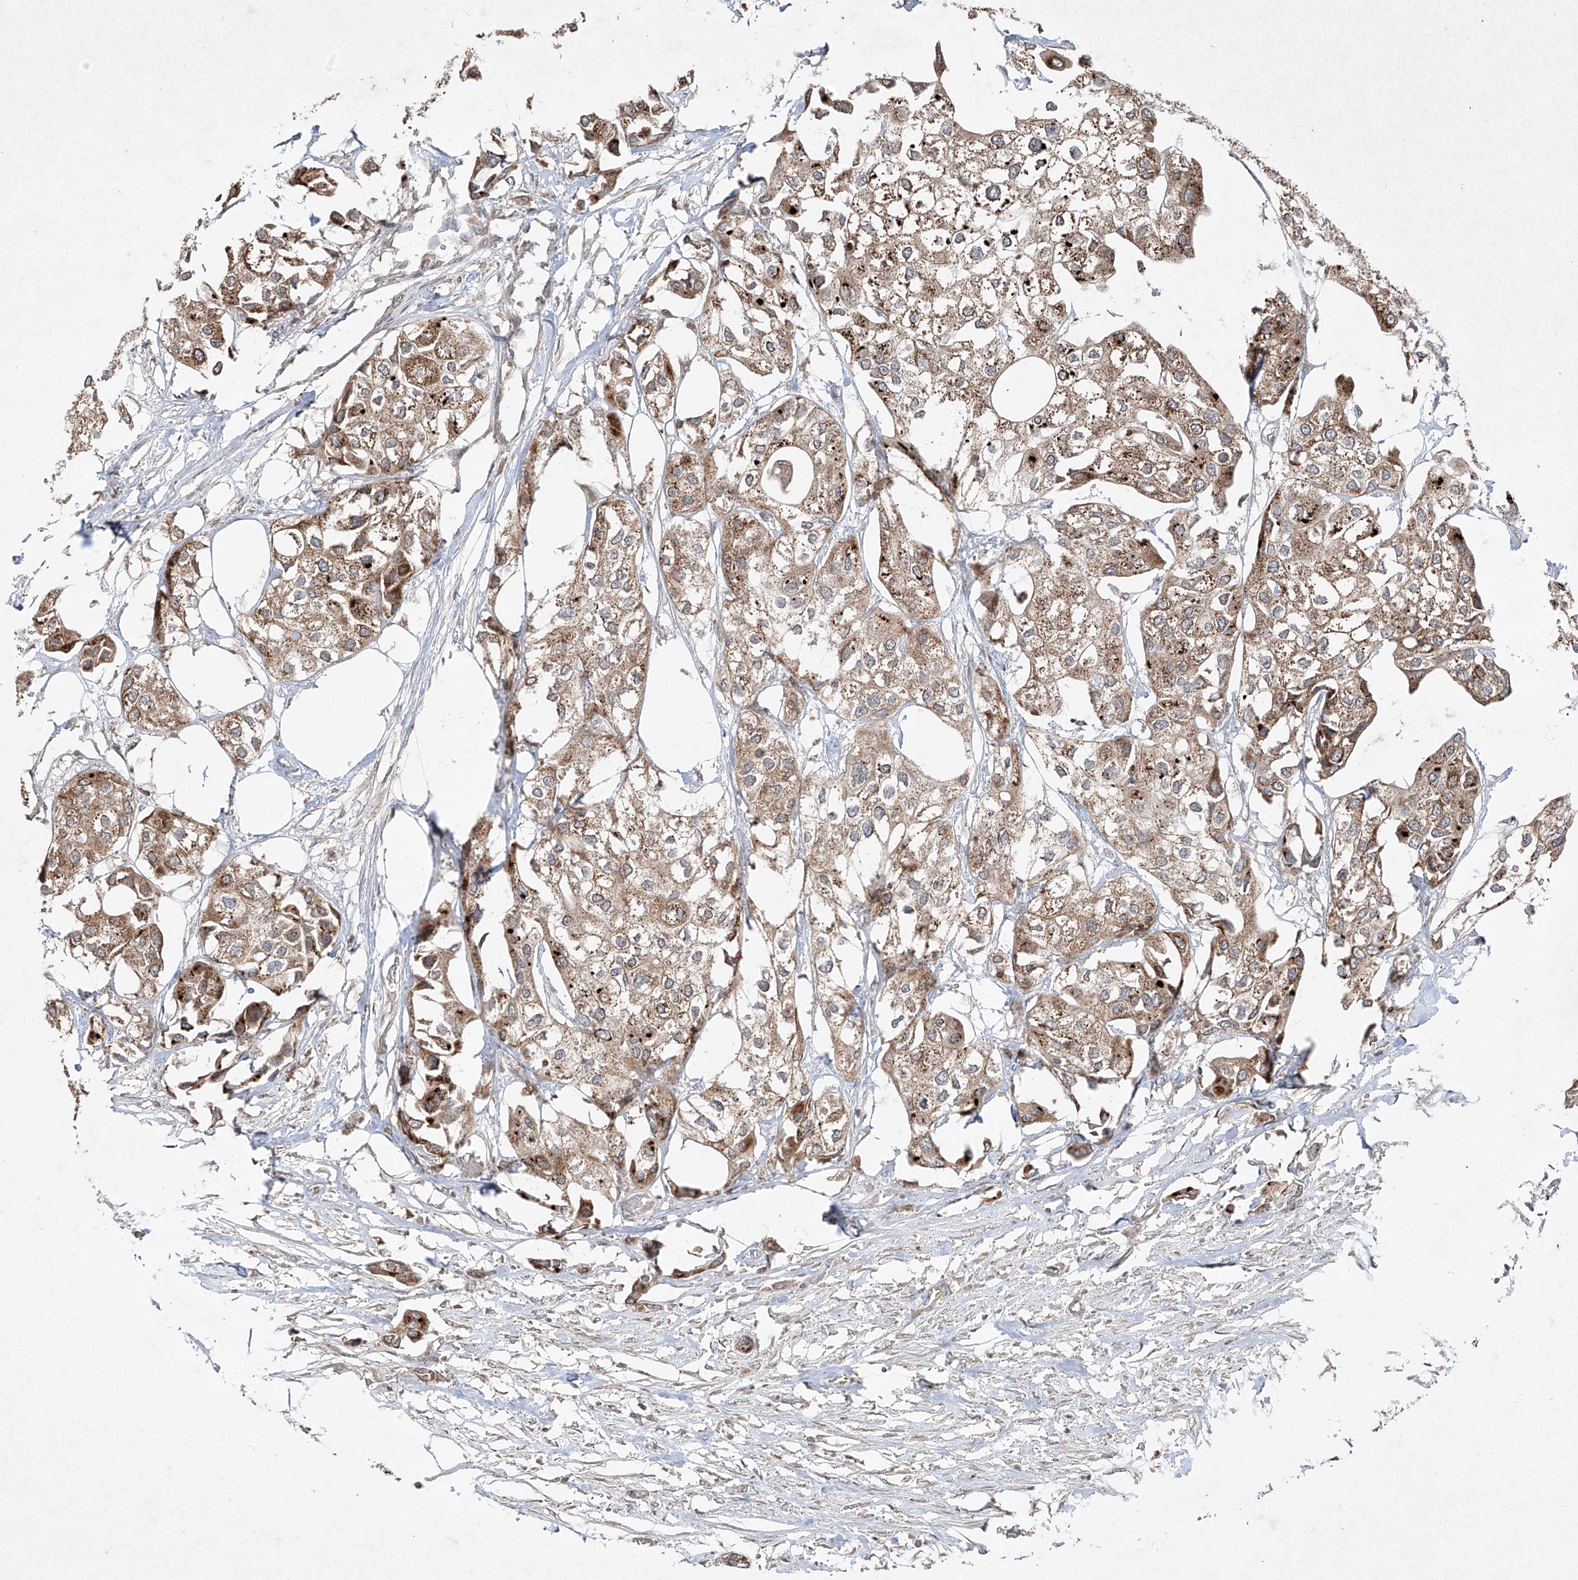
{"staining": {"intensity": "moderate", "quantity": ">75%", "location": "cytoplasmic/membranous"}, "tissue": "urothelial cancer", "cell_type": "Tumor cells", "image_type": "cancer", "snomed": [{"axis": "morphology", "description": "Urothelial carcinoma, High grade"}, {"axis": "topography", "description": "Urinary bladder"}], "caption": "Urothelial cancer stained with a protein marker displays moderate staining in tumor cells.", "gene": "ABCD3", "patient": {"sex": "male", "age": 64}}